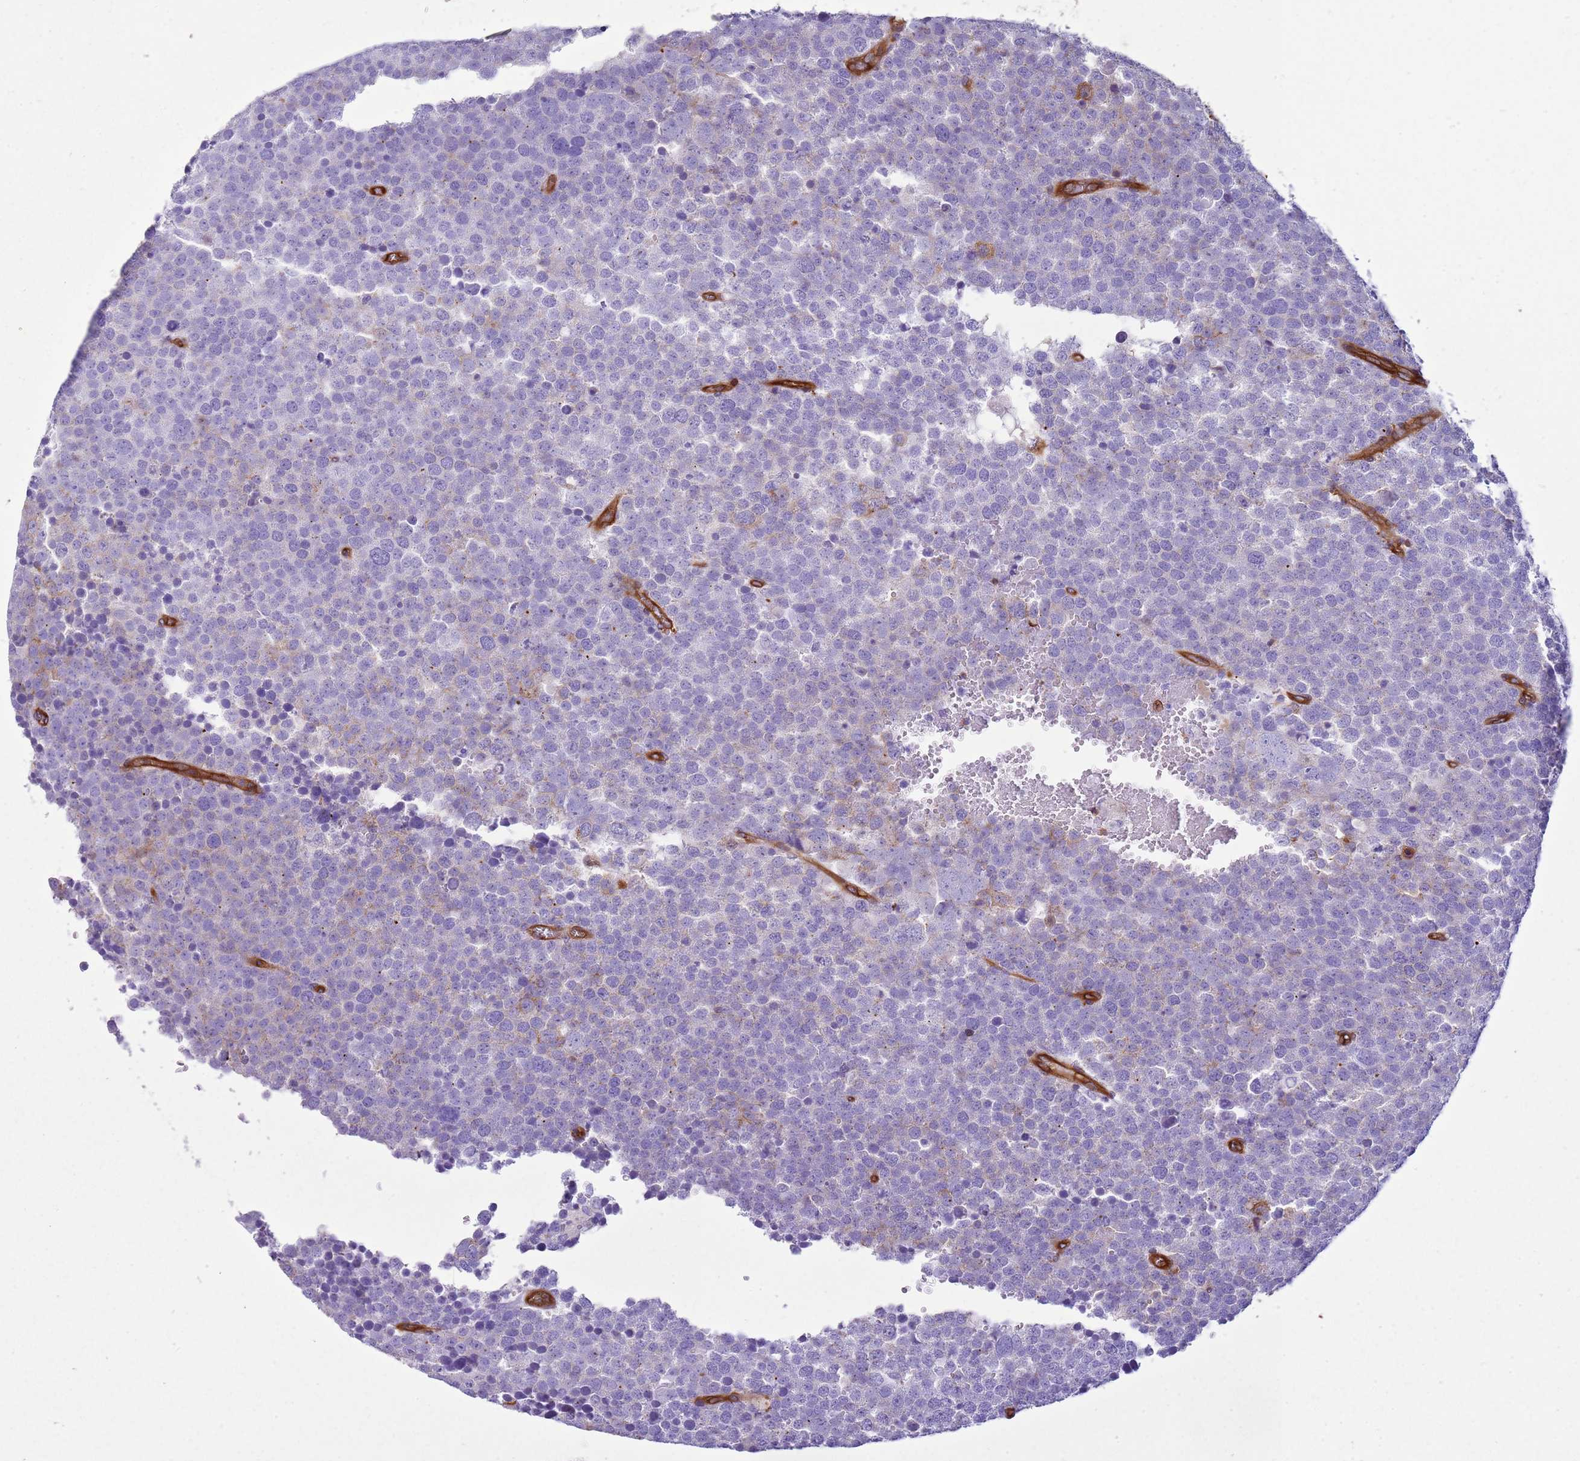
{"staining": {"intensity": "negative", "quantity": "none", "location": "none"}, "tissue": "testis cancer", "cell_type": "Tumor cells", "image_type": "cancer", "snomed": [{"axis": "morphology", "description": "Seminoma, NOS"}, {"axis": "topography", "description": "Testis"}], "caption": "Immunohistochemical staining of testis cancer shows no significant positivity in tumor cells.", "gene": "SNX21", "patient": {"sex": "male", "age": 71}}